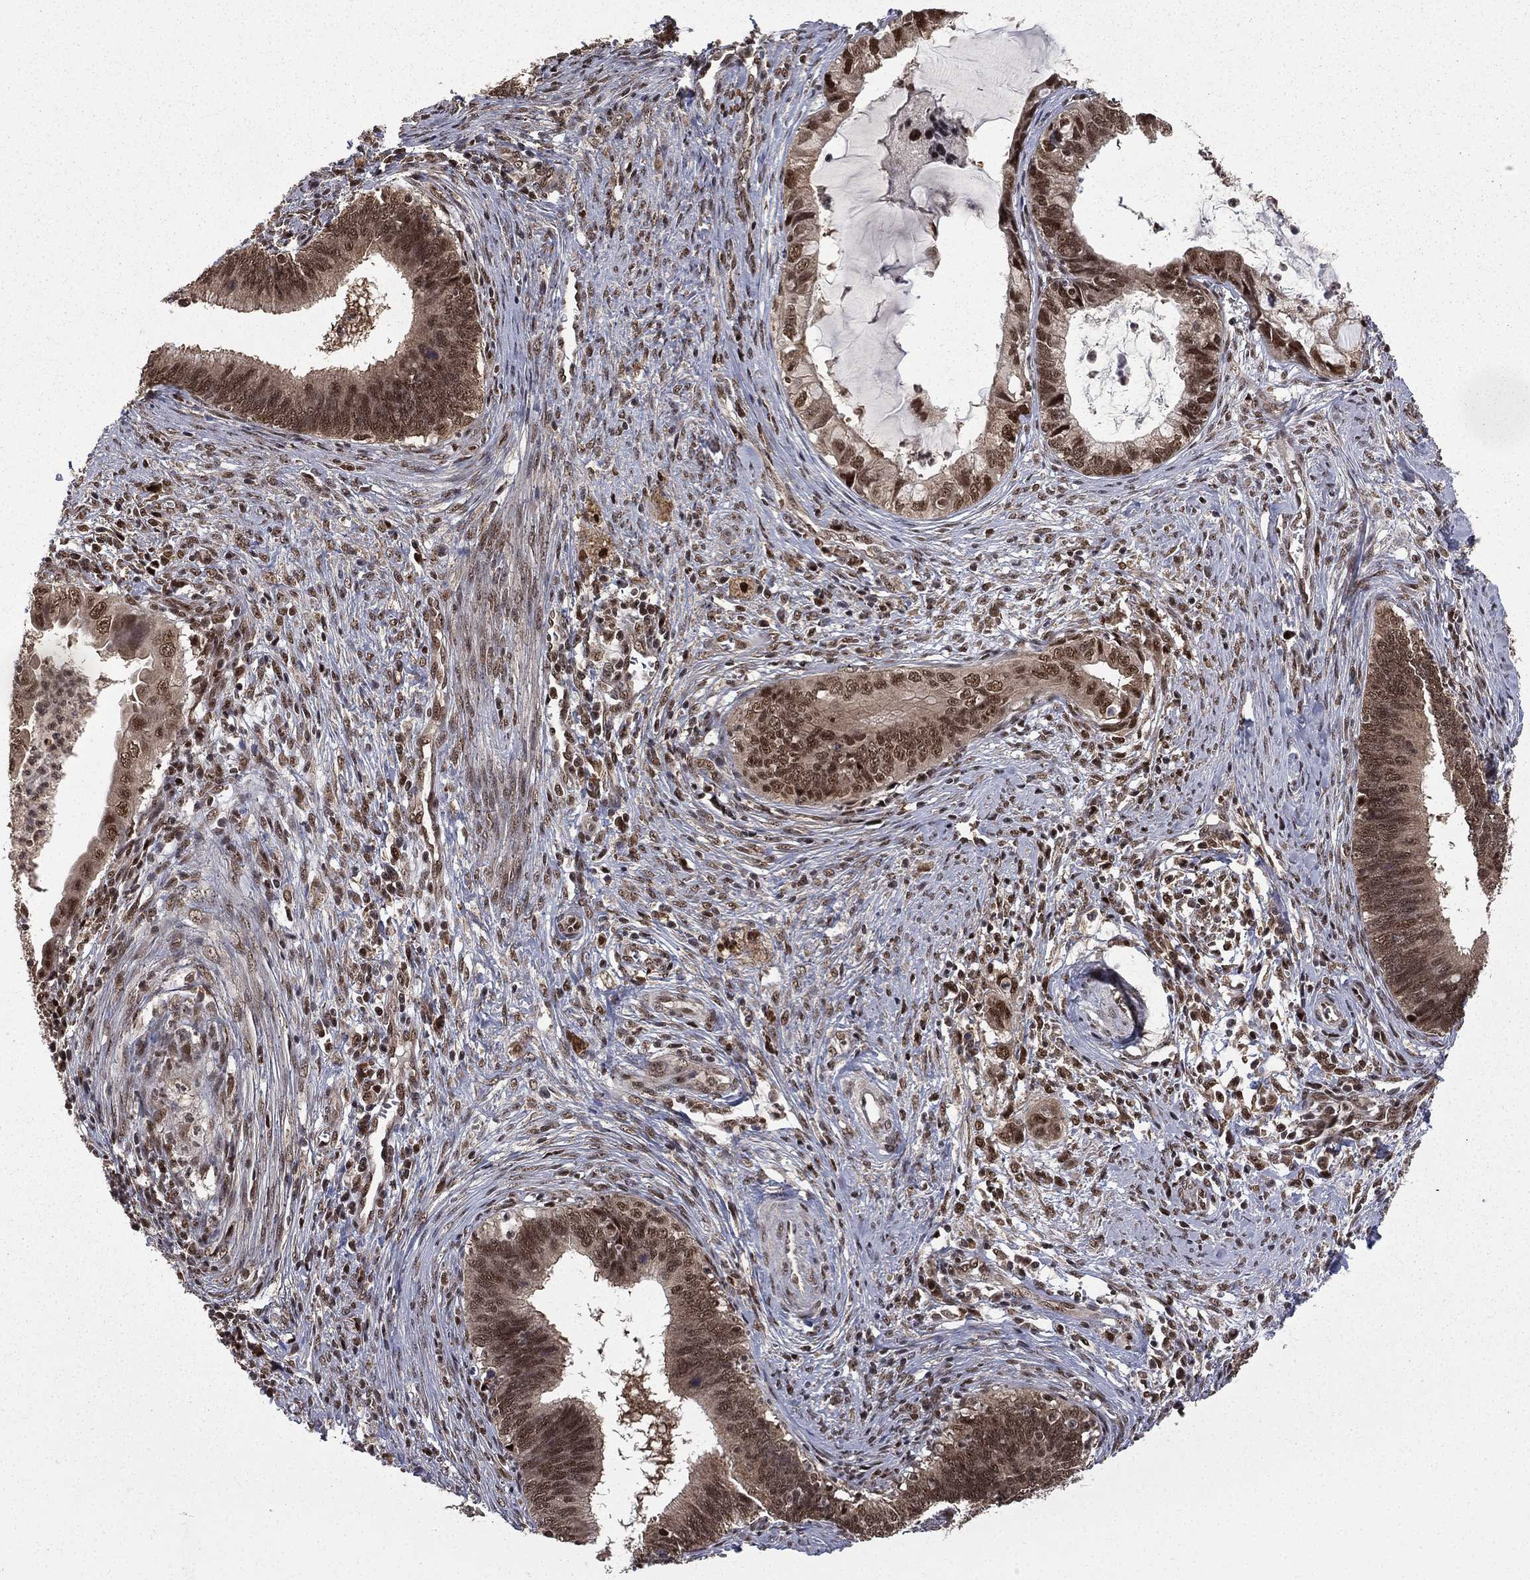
{"staining": {"intensity": "moderate", "quantity": ">75%", "location": "nuclear"}, "tissue": "cervical cancer", "cell_type": "Tumor cells", "image_type": "cancer", "snomed": [{"axis": "morphology", "description": "Adenocarcinoma, NOS"}, {"axis": "topography", "description": "Cervix"}], "caption": "Immunohistochemistry (IHC) micrograph of neoplastic tissue: cervical cancer (adenocarcinoma) stained using immunohistochemistry demonstrates medium levels of moderate protein expression localized specifically in the nuclear of tumor cells, appearing as a nuclear brown color.", "gene": "JMJD6", "patient": {"sex": "female", "age": 42}}